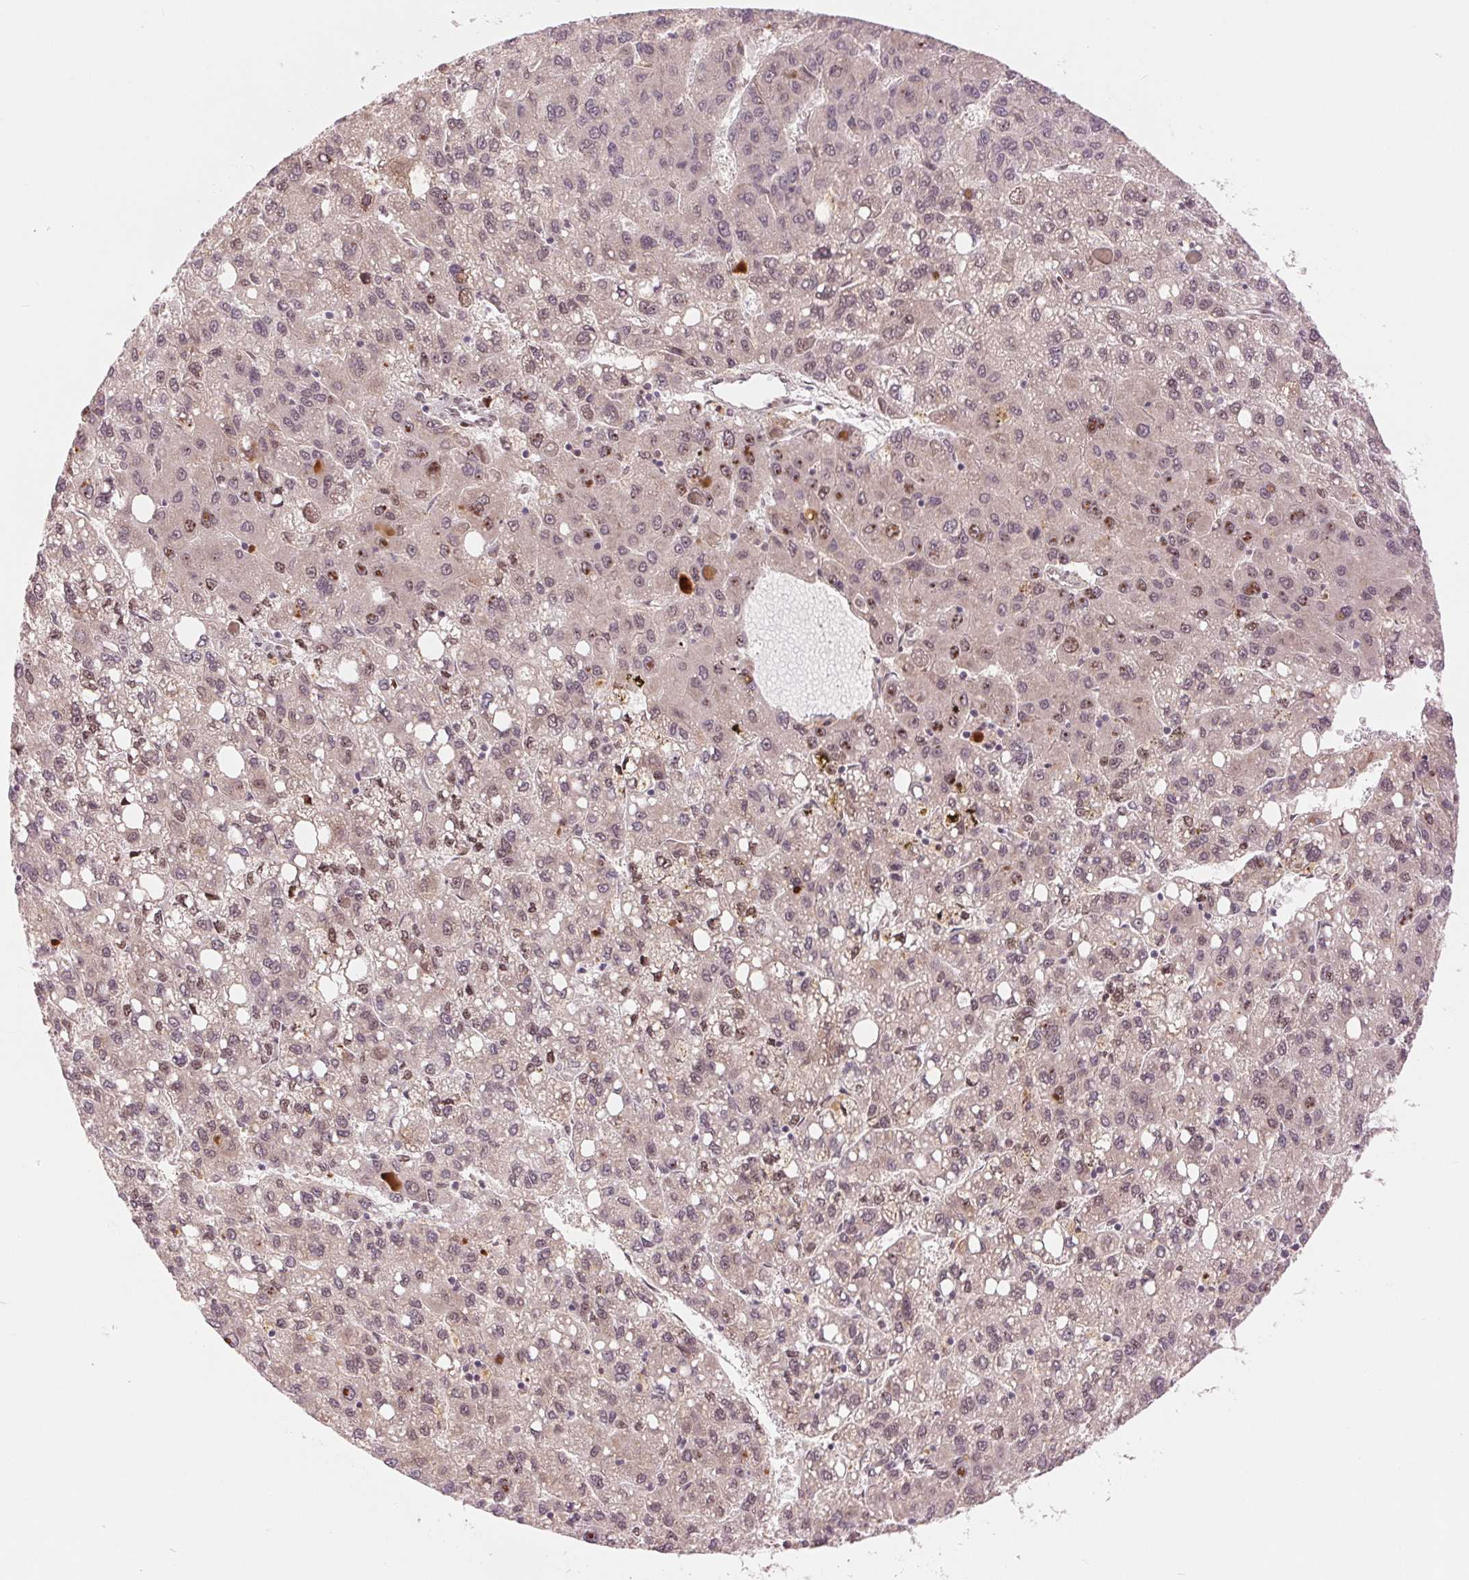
{"staining": {"intensity": "weak", "quantity": "25%-75%", "location": "nuclear"}, "tissue": "liver cancer", "cell_type": "Tumor cells", "image_type": "cancer", "snomed": [{"axis": "morphology", "description": "Carcinoma, Hepatocellular, NOS"}, {"axis": "topography", "description": "Liver"}], "caption": "DAB immunohistochemical staining of human liver hepatocellular carcinoma demonstrates weak nuclear protein expression in approximately 25%-75% of tumor cells.", "gene": "ERI3", "patient": {"sex": "female", "age": 82}}